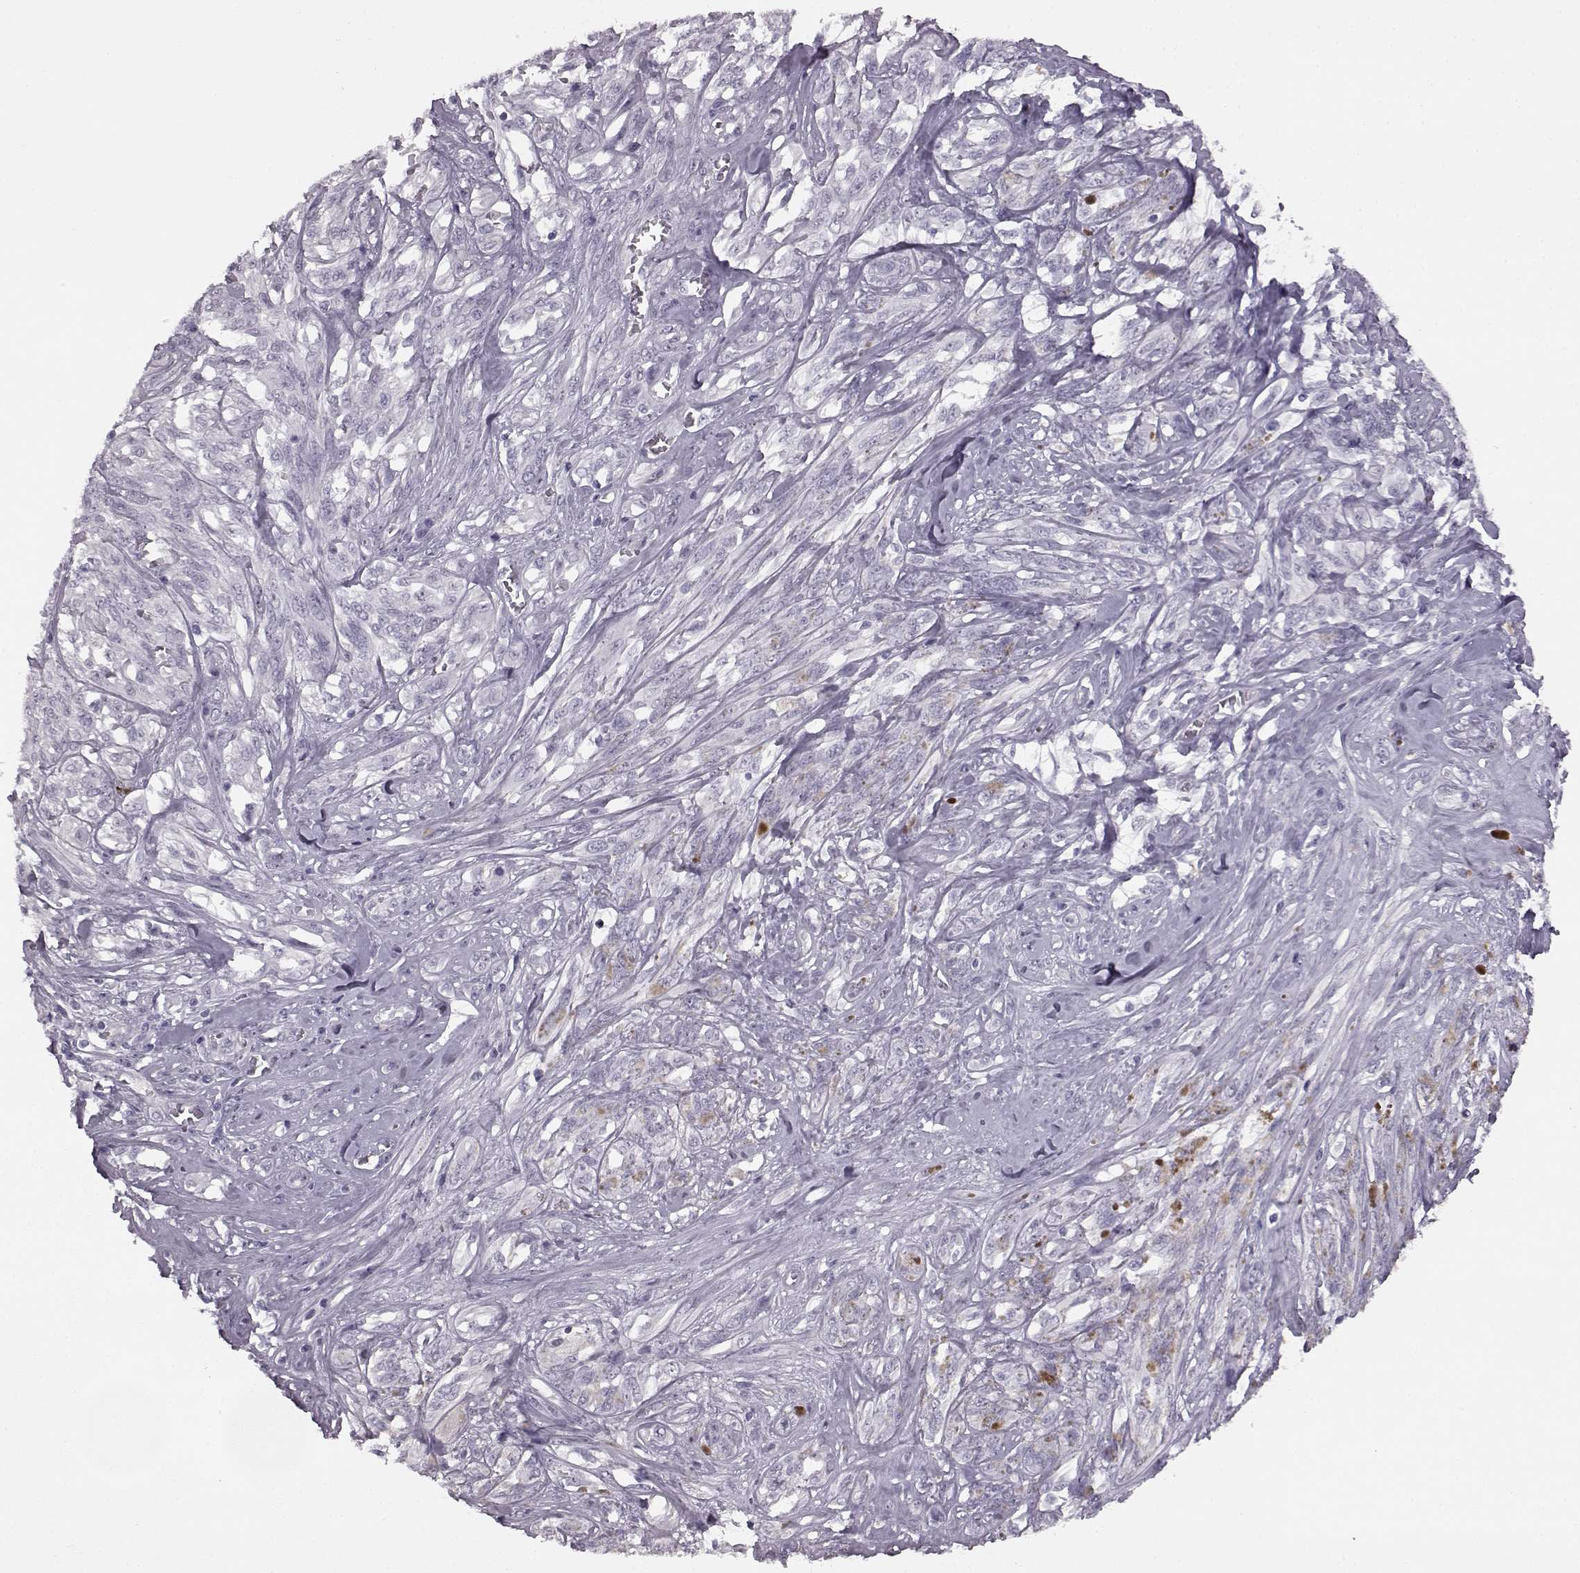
{"staining": {"intensity": "negative", "quantity": "none", "location": "none"}, "tissue": "melanoma", "cell_type": "Tumor cells", "image_type": "cancer", "snomed": [{"axis": "morphology", "description": "Malignant melanoma, NOS"}, {"axis": "topography", "description": "Skin"}], "caption": "A photomicrograph of malignant melanoma stained for a protein displays no brown staining in tumor cells.", "gene": "PRPH2", "patient": {"sex": "female", "age": 91}}